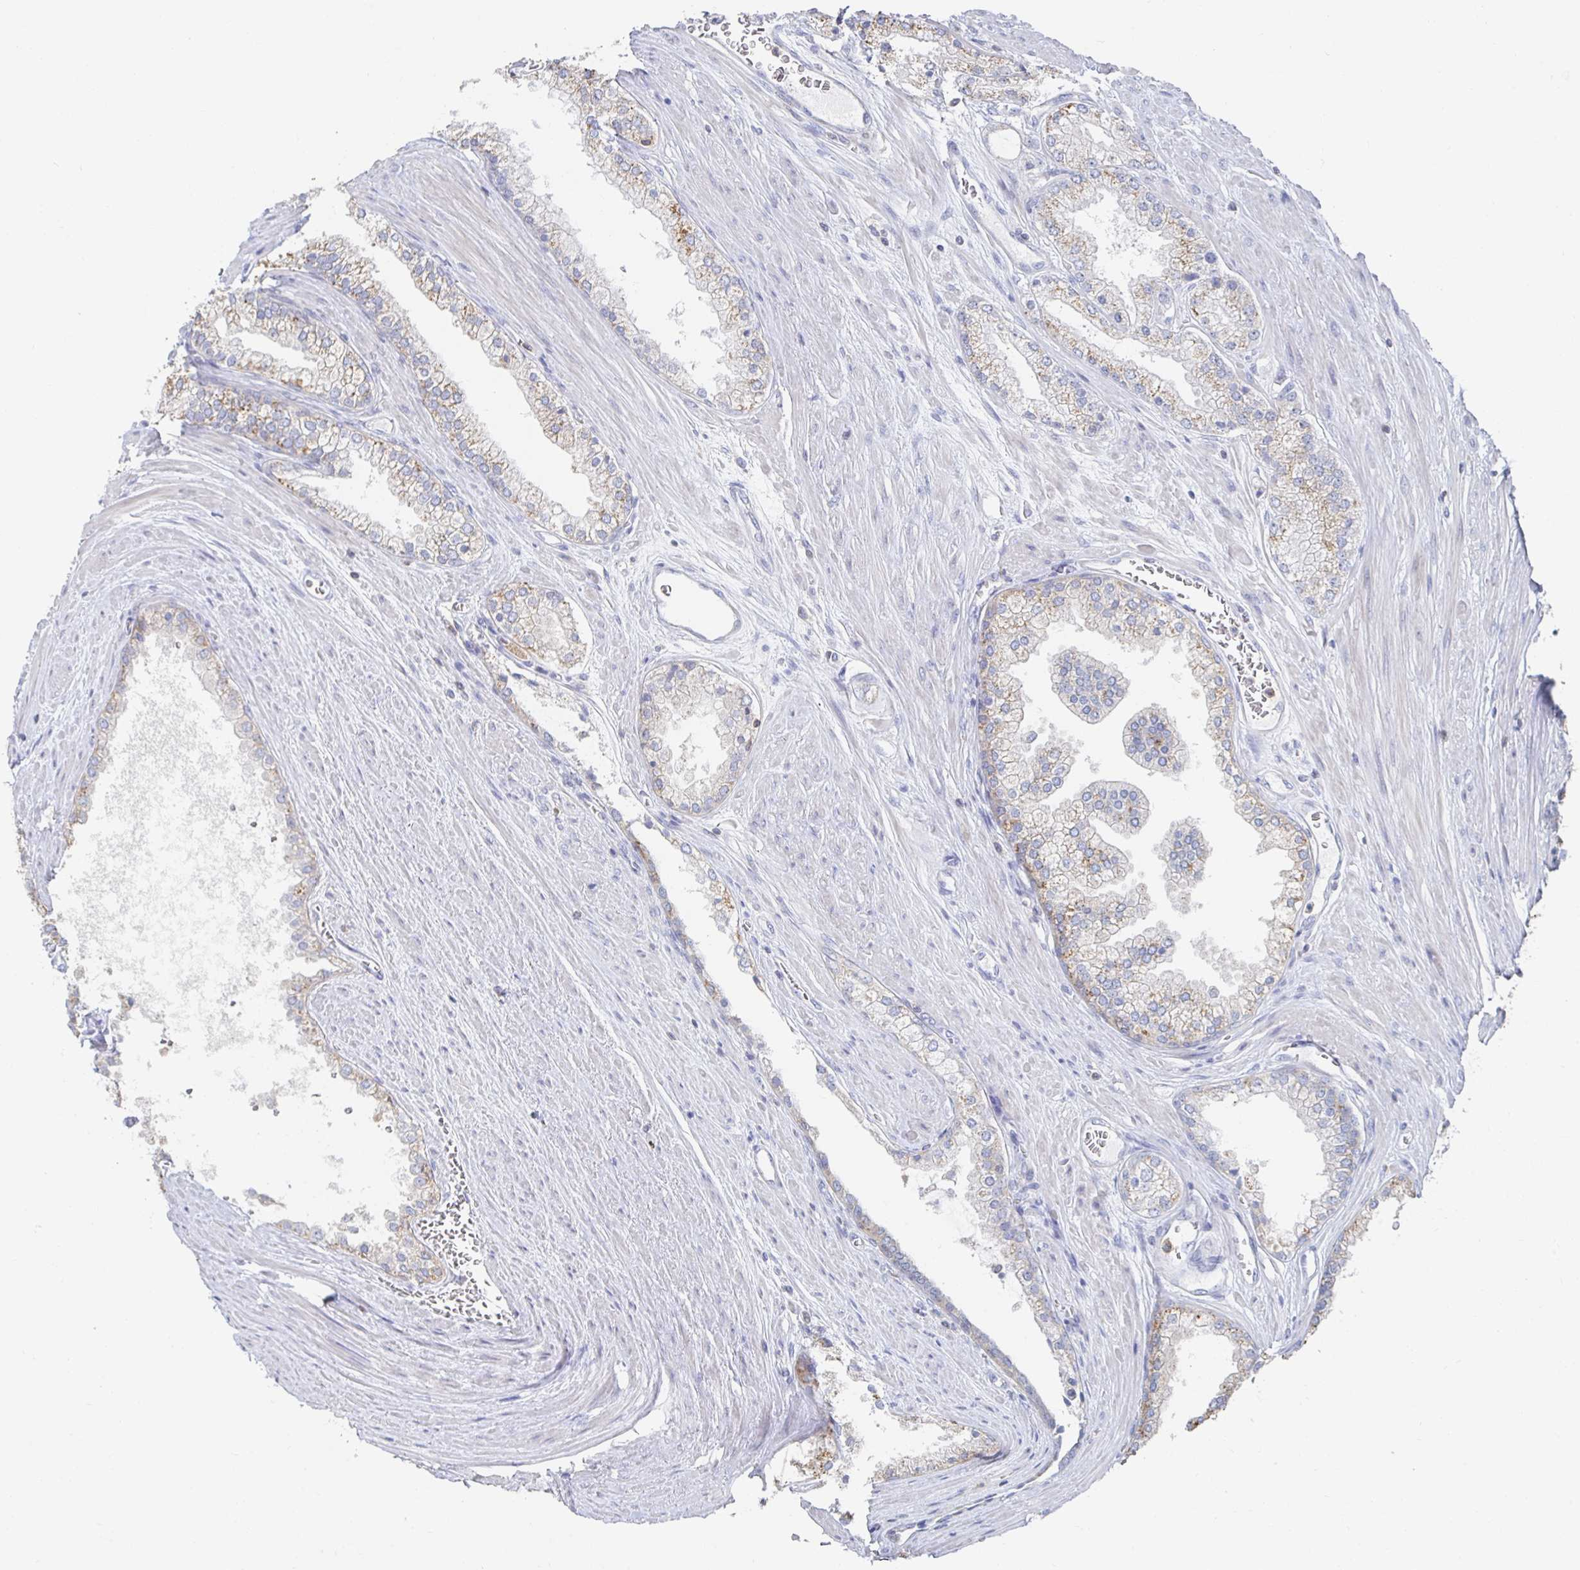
{"staining": {"intensity": "weak", "quantity": "25%-75%", "location": "cytoplasmic/membranous"}, "tissue": "prostate cancer", "cell_type": "Tumor cells", "image_type": "cancer", "snomed": [{"axis": "morphology", "description": "Adenocarcinoma, High grade"}, {"axis": "topography", "description": "Prostate"}], "caption": "Immunohistochemical staining of prostate cancer (high-grade adenocarcinoma) reveals low levels of weak cytoplasmic/membranous protein expression in approximately 25%-75% of tumor cells.", "gene": "PIK3CD", "patient": {"sex": "male", "age": 66}}